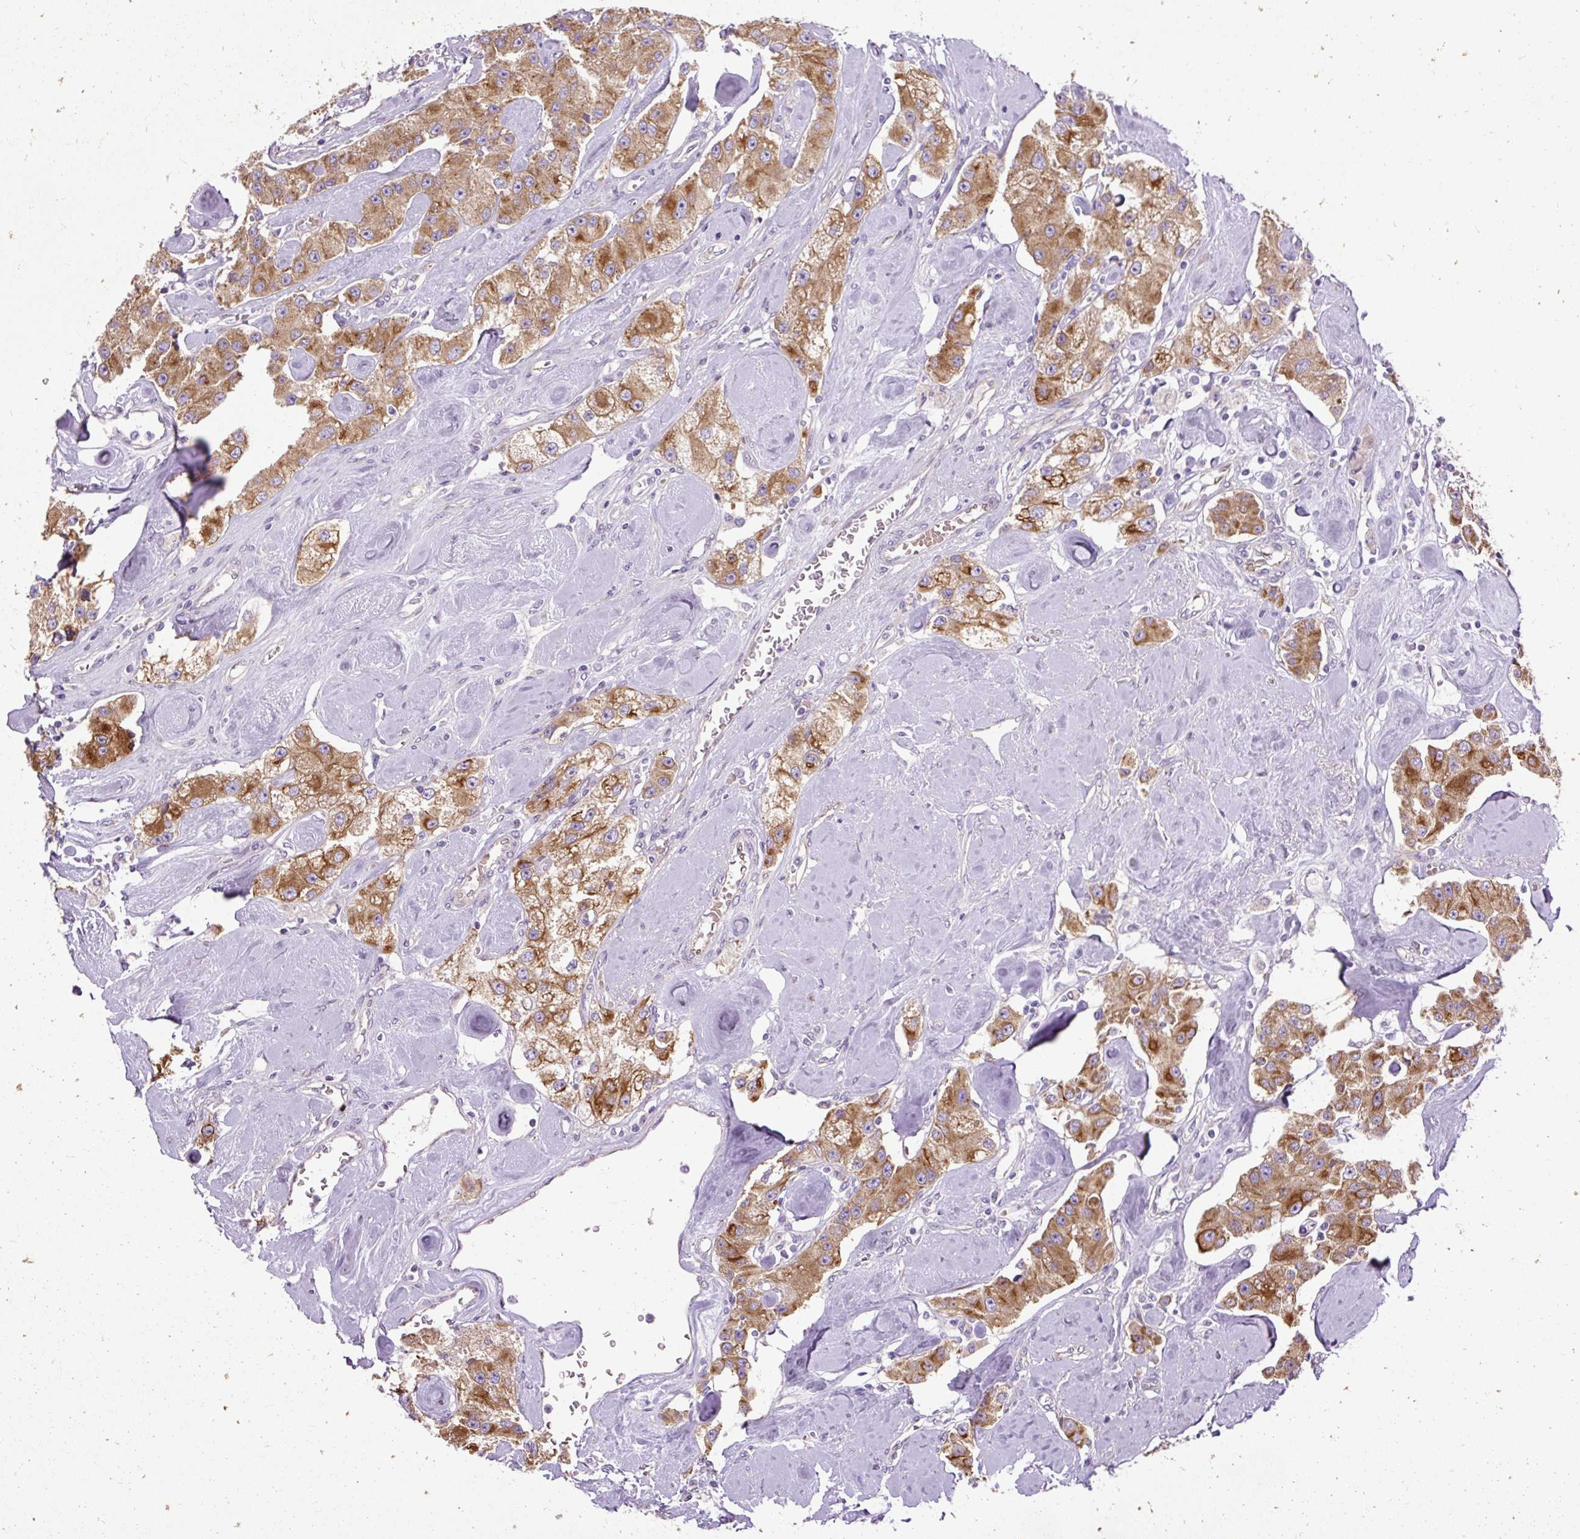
{"staining": {"intensity": "moderate", "quantity": ">75%", "location": "cytoplasmic/membranous"}, "tissue": "carcinoid", "cell_type": "Tumor cells", "image_type": "cancer", "snomed": [{"axis": "morphology", "description": "Carcinoid, malignant, NOS"}, {"axis": "topography", "description": "Pancreas"}], "caption": "About >75% of tumor cells in human carcinoid (malignant) display moderate cytoplasmic/membranous protein staining as visualized by brown immunohistochemical staining.", "gene": "FAM149A", "patient": {"sex": "male", "age": 41}}